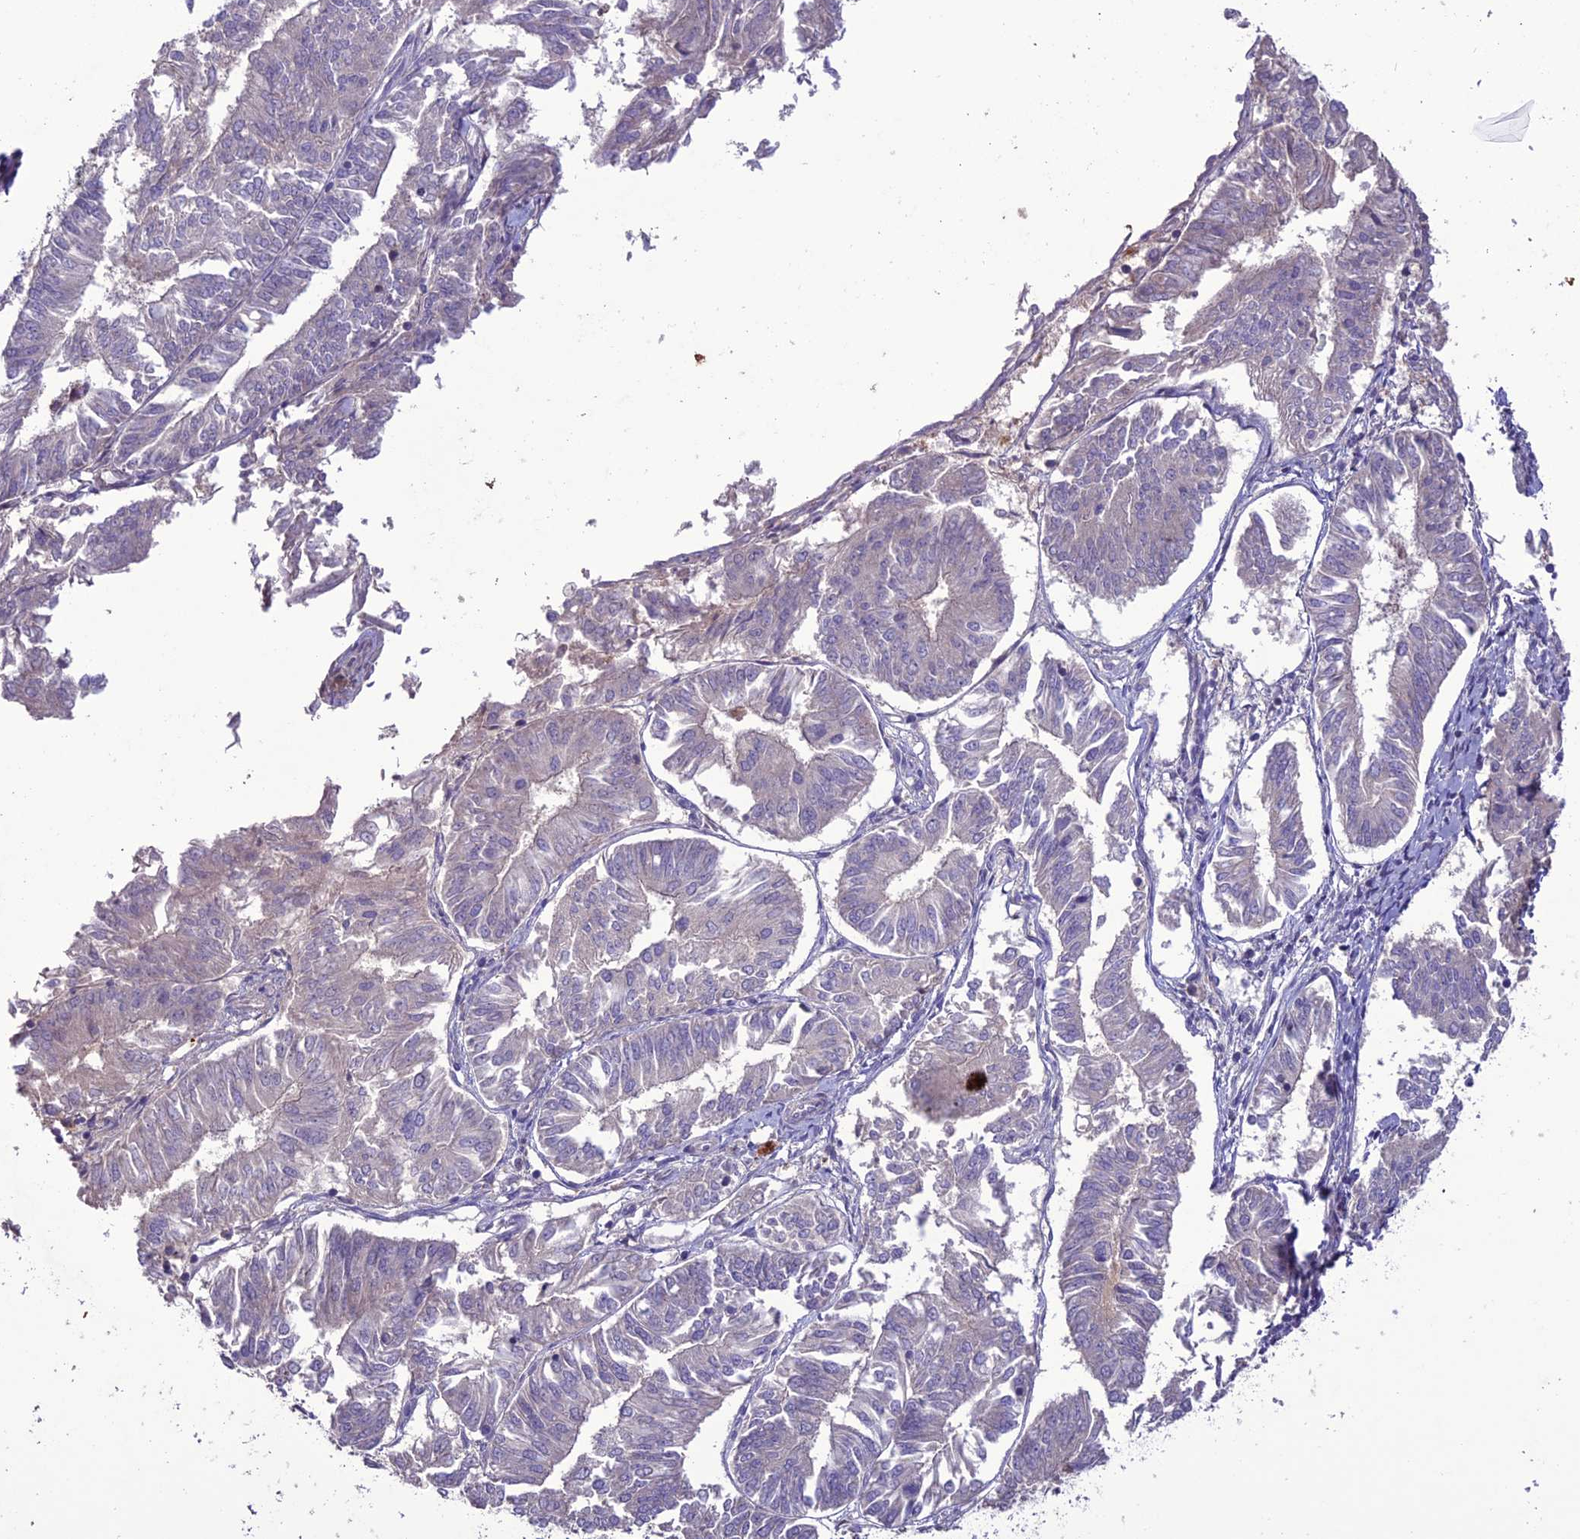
{"staining": {"intensity": "negative", "quantity": "none", "location": "none"}, "tissue": "endometrial cancer", "cell_type": "Tumor cells", "image_type": "cancer", "snomed": [{"axis": "morphology", "description": "Adenocarcinoma, NOS"}, {"axis": "topography", "description": "Endometrium"}], "caption": "Immunohistochemistry (IHC) photomicrograph of human endometrial cancer (adenocarcinoma) stained for a protein (brown), which exhibits no staining in tumor cells.", "gene": "C2orf76", "patient": {"sex": "female", "age": 58}}